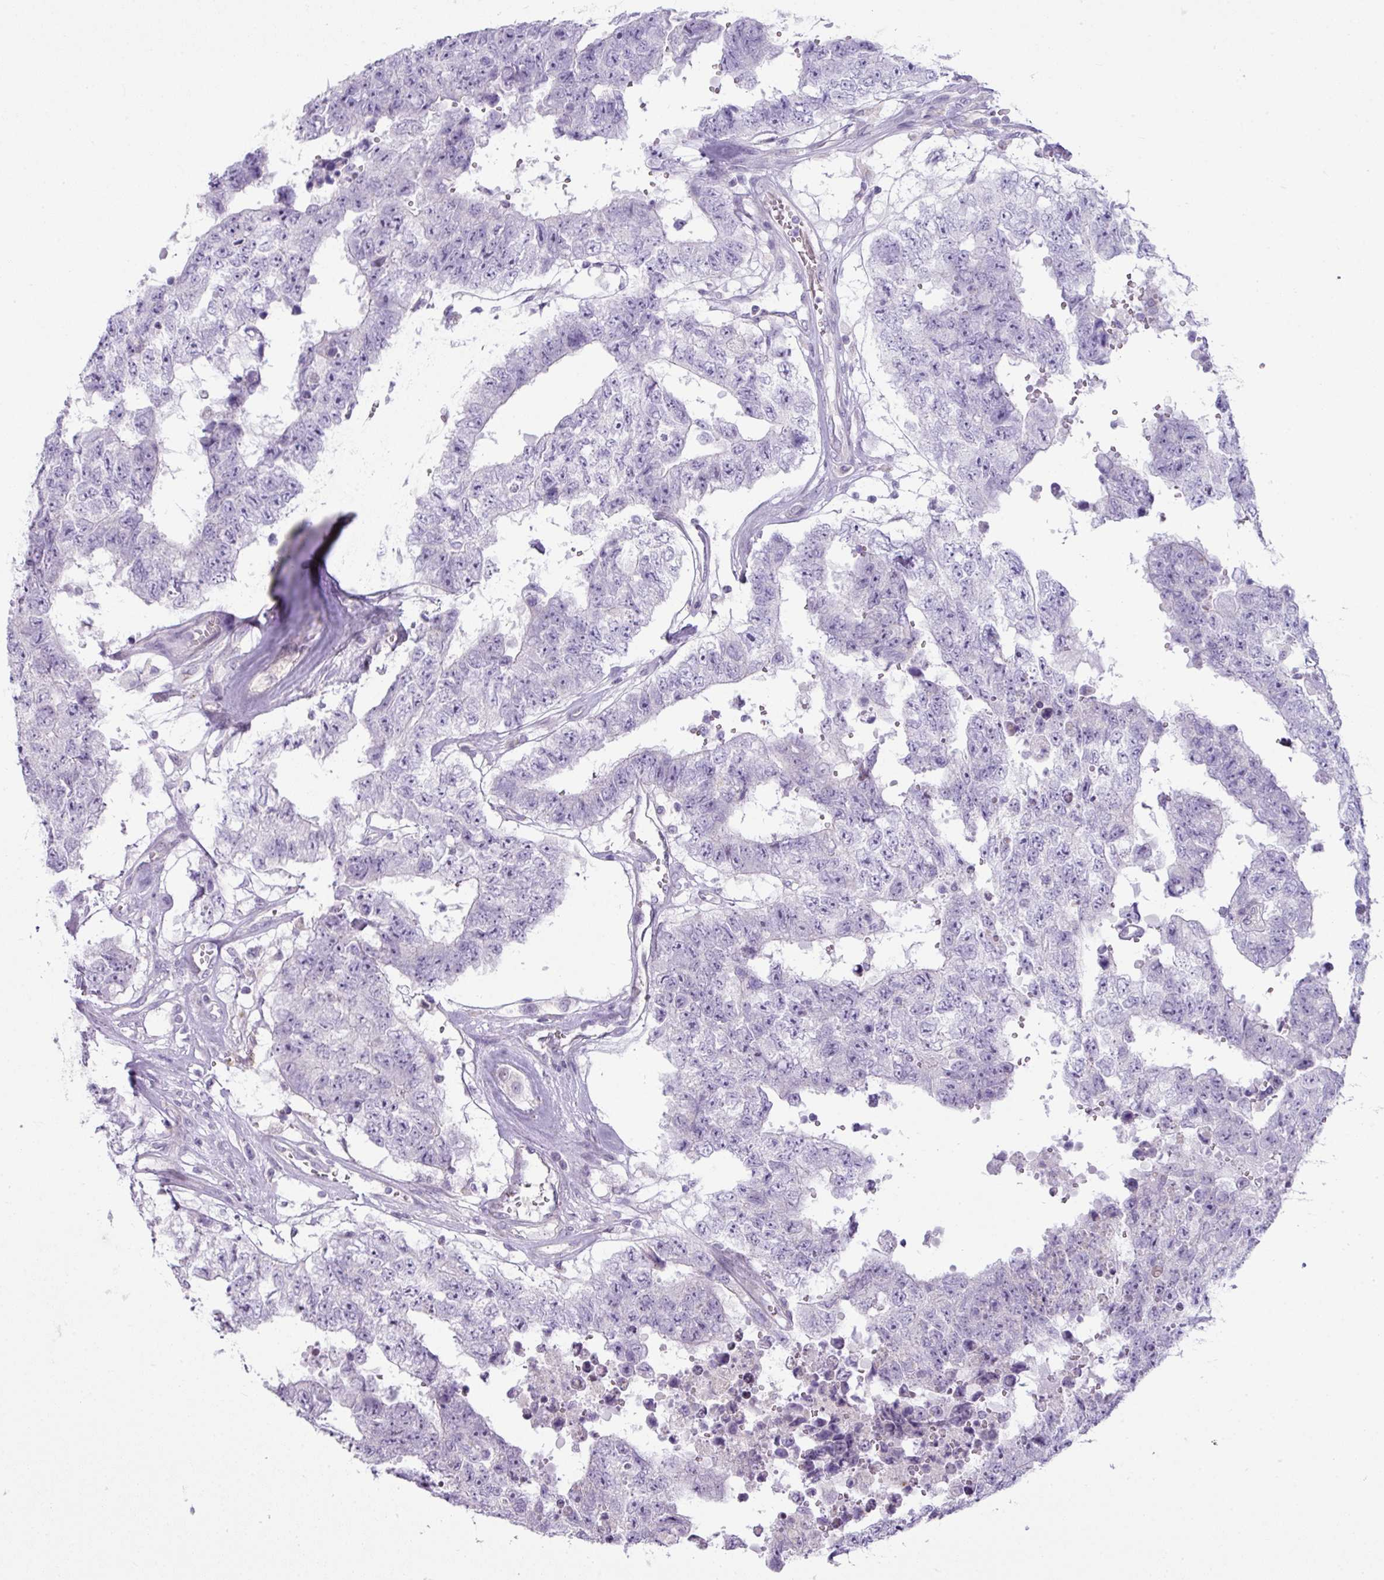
{"staining": {"intensity": "negative", "quantity": "none", "location": "none"}, "tissue": "testis cancer", "cell_type": "Tumor cells", "image_type": "cancer", "snomed": [{"axis": "morphology", "description": "Normal tissue, NOS"}, {"axis": "morphology", "description": "Carcinoma, Embryonal, NOS"}, {"axis": "topography", "description": "Testis"}, {"axis": "topography", "description": "Epididymis"}], "caption": "Immunohistochemistry (IHC) image of human testis embryonal carcinoma stained for a protein (brown), which exhibits no staining in tumor cells.", "gene": "STAT5A", "patient": {"sex": "male", "age": 25}}